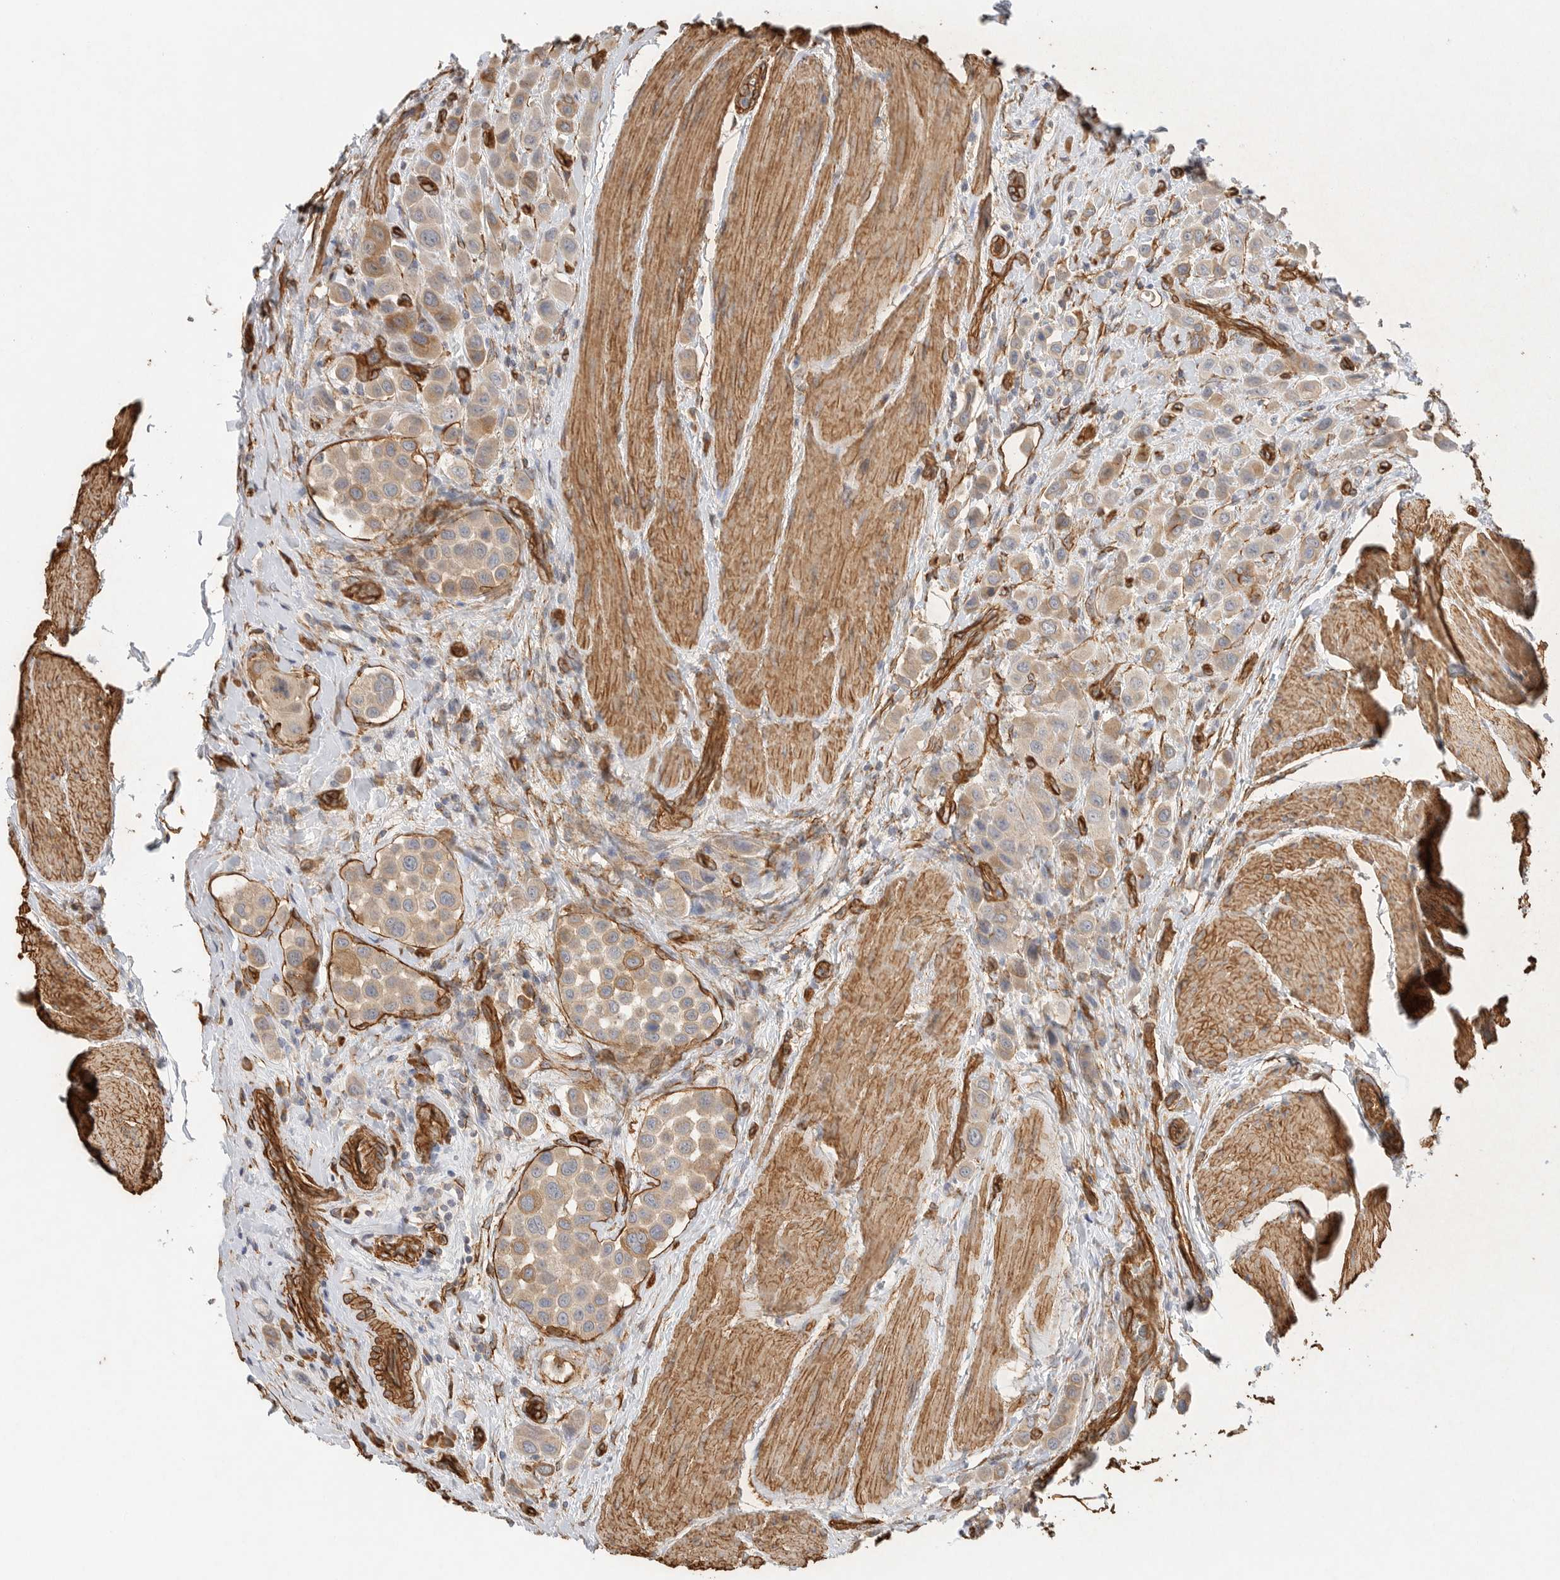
{"staining": {"intensity": "weak", "quantity": ">75%", "location": "cytoplasmic/membranous"}, "tissue": "urothelial cancer", "cell_type": "Tumor cells", "image_type": "cancer", "snomed": [{"axis": "morphology", "description": "Urothelial carcinoma, High grade"}, {"axis": "topography", "description": "Urinary bladder"}], "caption": "Tumor cells show low levels of weak cytoplasmic/membranous expression in about >75% of cells in human urothelial carcinoma (high-grade).", "gene": "JMJD4", "patient": {"sex": "male", "age": 50}}